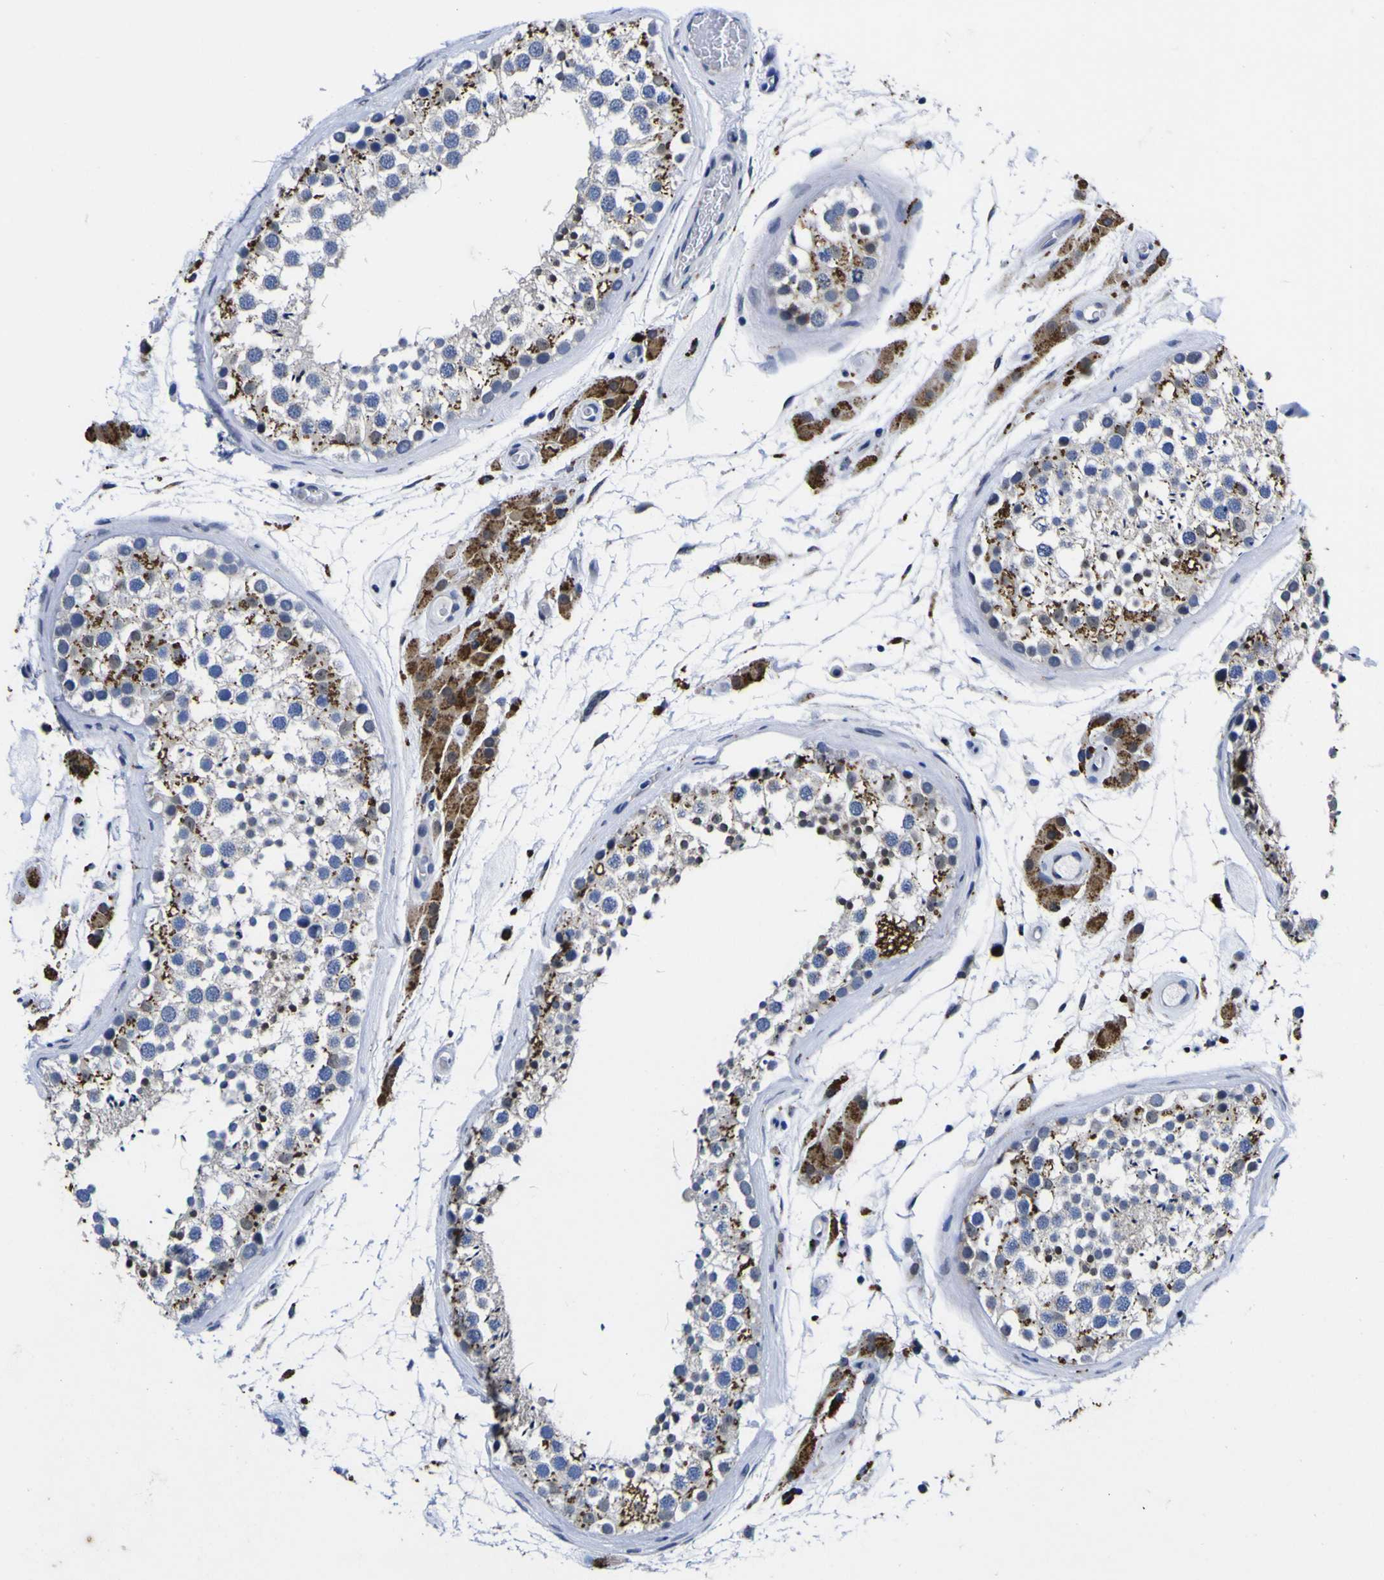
{"staining": {"intensity": "moderate", "quantity": "25%-75%", "location": "cytoplasmic/membranous"}, "tissue": "testis", "cell_type": "Cells in seminiferous ducts", "image_type": "normal", "snomed": [{"axis": "morphology", "description": "Normal tissue, NOS"}, {"axis": "topography", "description": "Testis"}], "caption": "A brown stain highlights moderate cytoplasmic/membranous staining of a protein in cells in seminiferous ducts of normal testis.", "gene": "IGFLR1", "patient": {"sex": "male", "age": 46}}